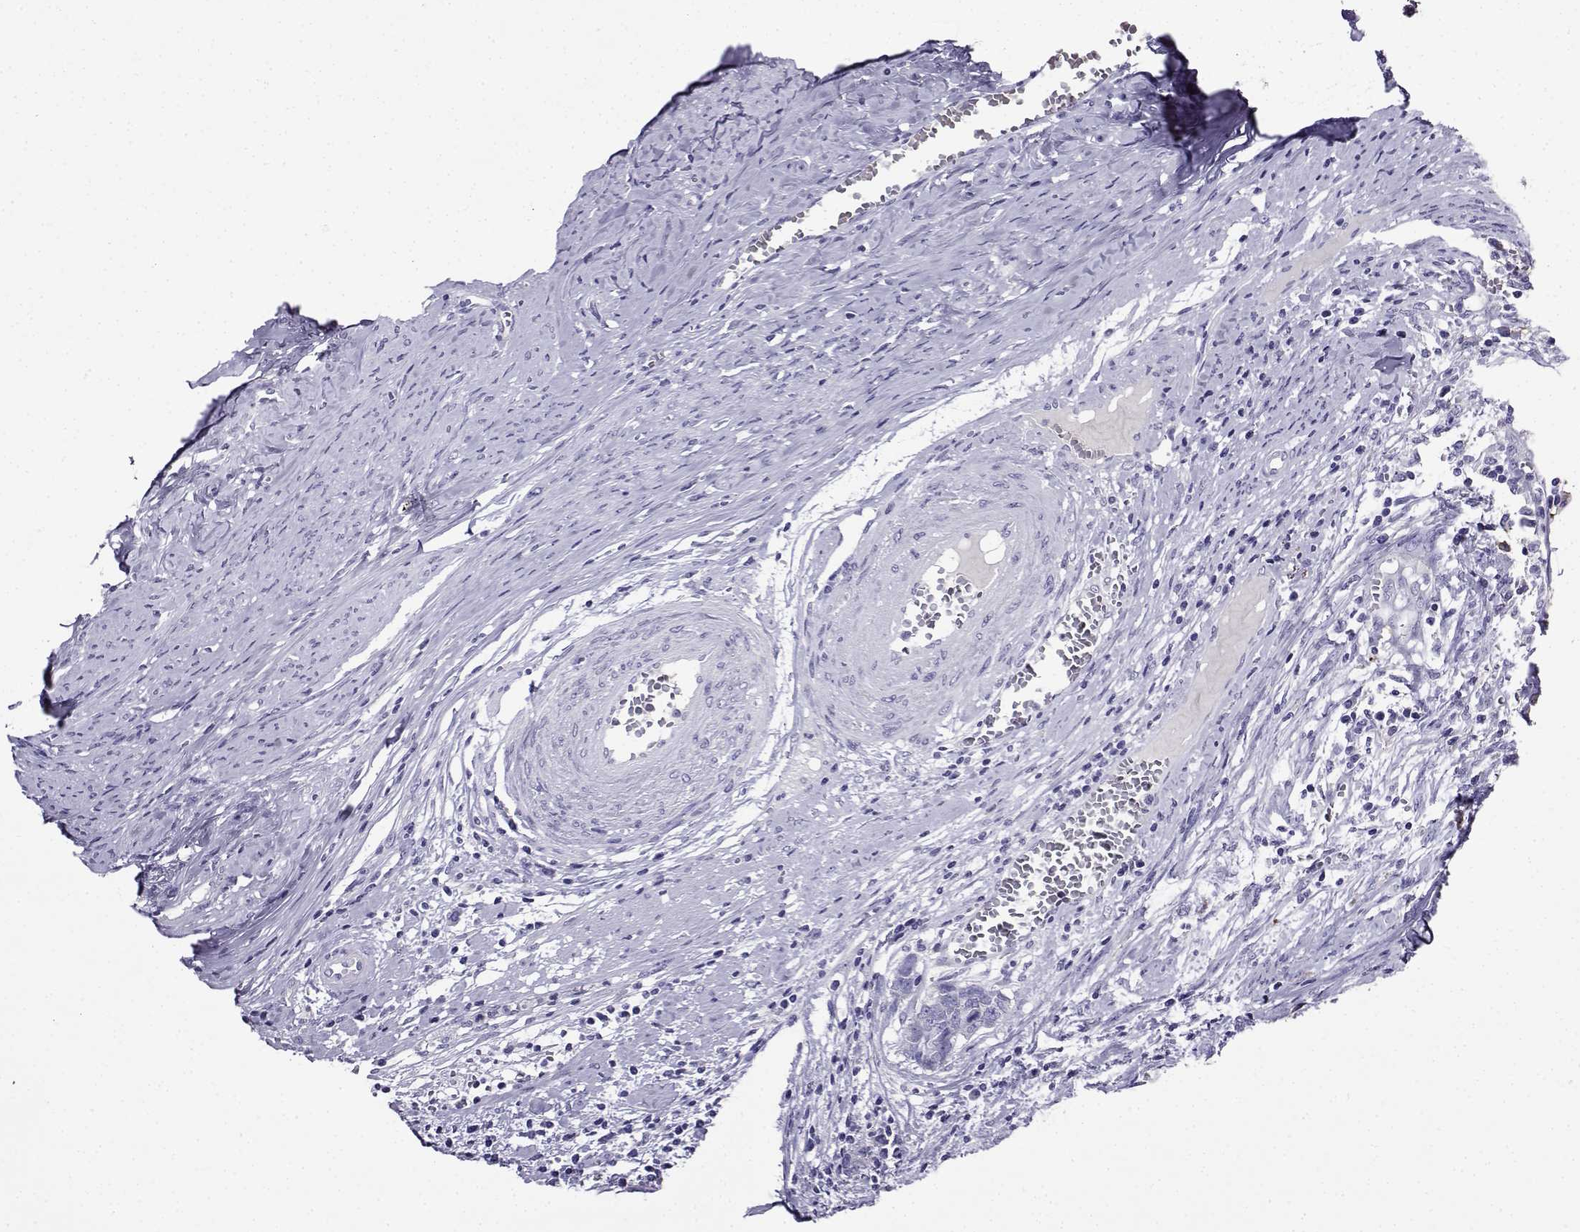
{"staining": {"intensity": "negative", "quantity": "none", "location": "none"}, "tissue": "cervical cancer", "cell_type": "Tumor cells", "image_type": "cancer", "snomed": [{"axis": "morphology", "description": "Squamous cell carcinoma, NOS"}, {"axis": "topography", "description": "Cervix"}], "caption": "IHC of human cervical squamous cell carcinoma reveals no staining in tumor cells. Nuclei are stained in blue.", "gene": "LINGO1", "patient": {"sex": "female", "age": 63}}